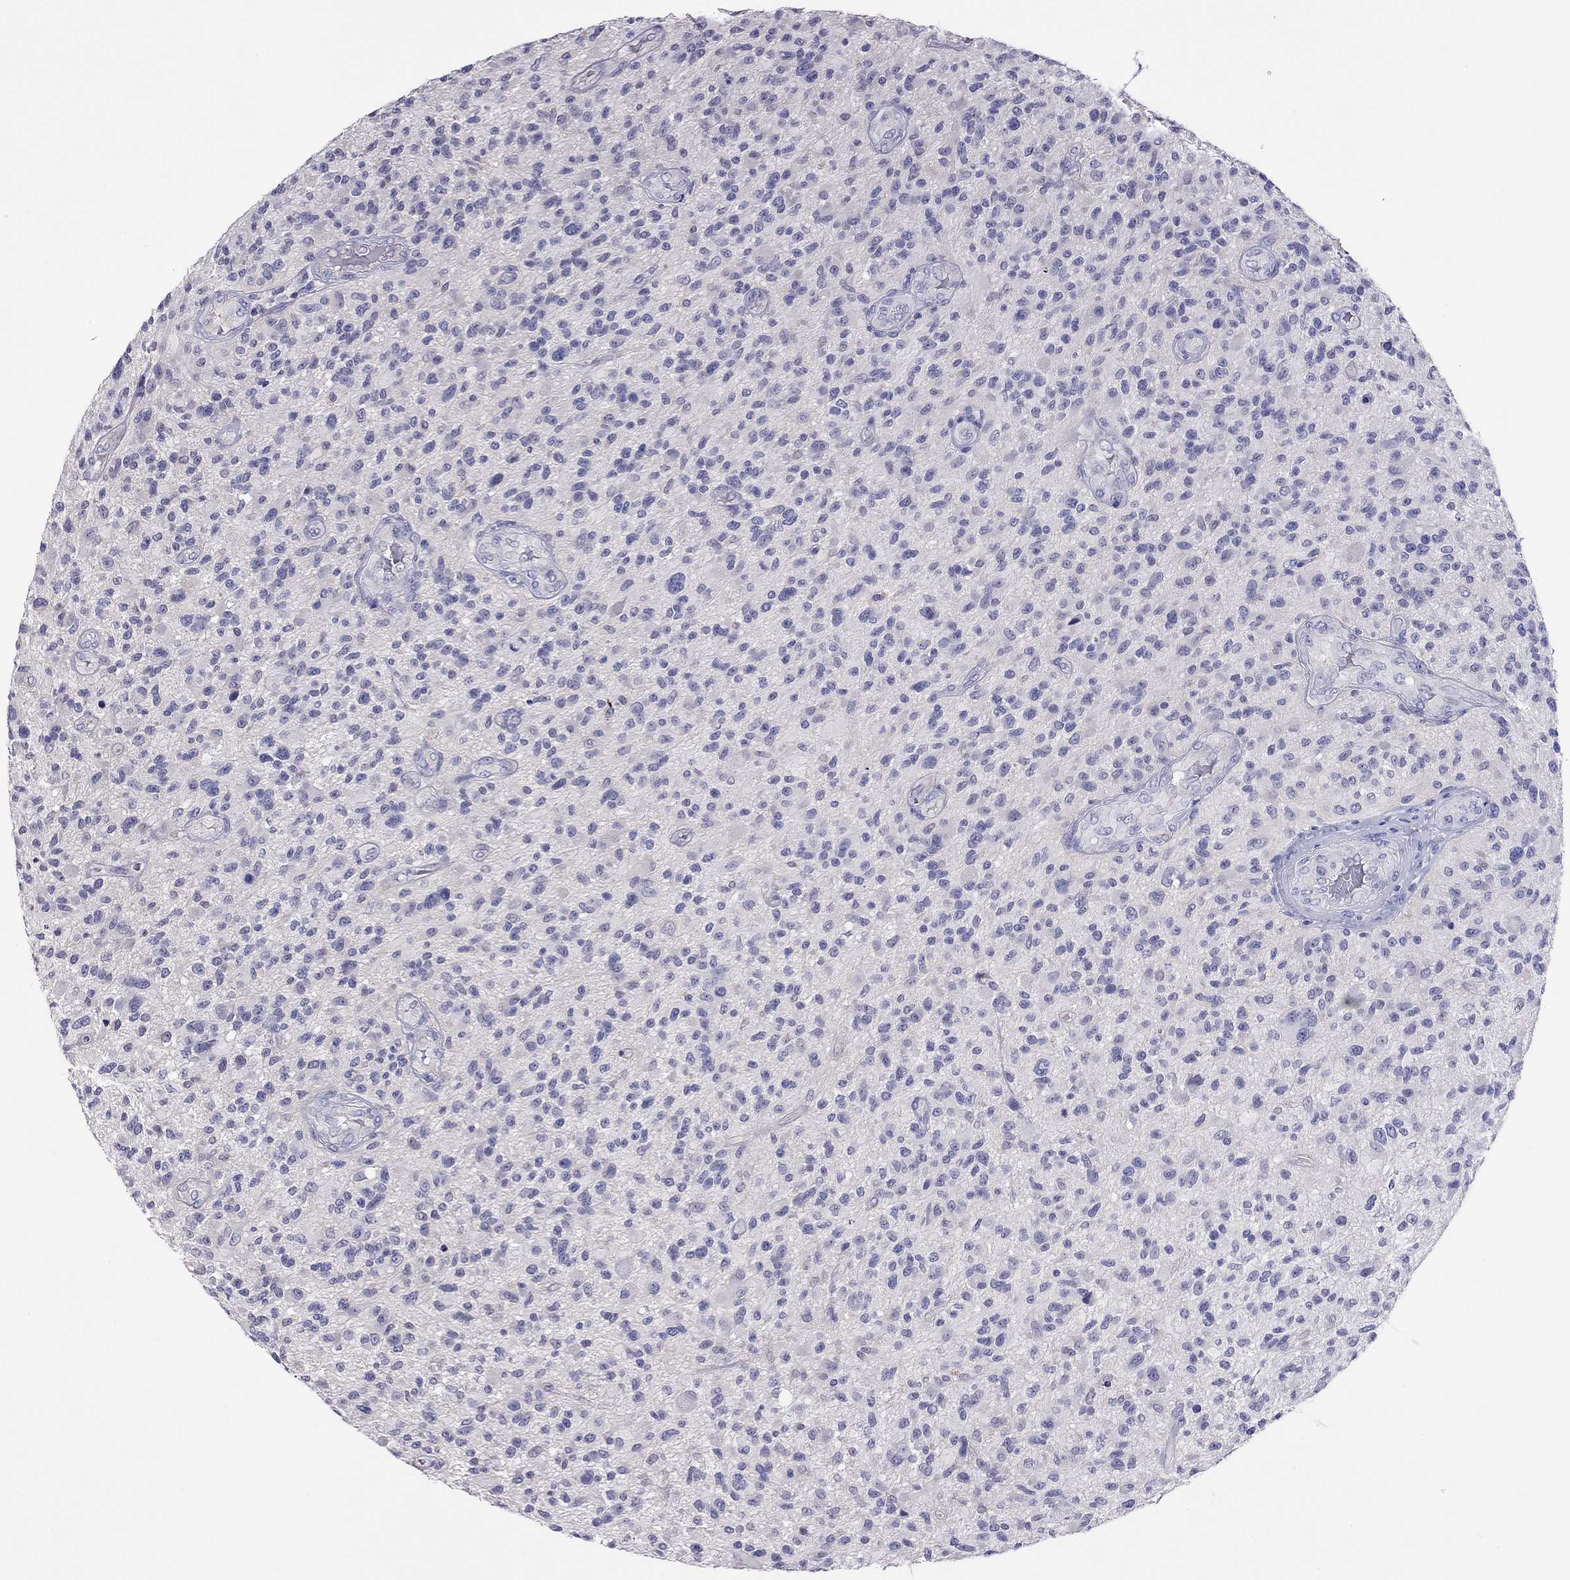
{"staining": {"intensity": "negative", "quantity": "none", "location": "none"}, "tissue": "glioma", "cell_type": "Tumor cells", "image_type": "cancer", "snomed": [{"axis": "morphology", "description": "Glioma, malignant, High grade"}, {"axis": "topography", "description": "Brain"}], "caption": "Protein analysis of glioma shows no significant expression in tumor cells.", "gene": "CAPNS2", "patient": {"sex": "male", "age": 47}}